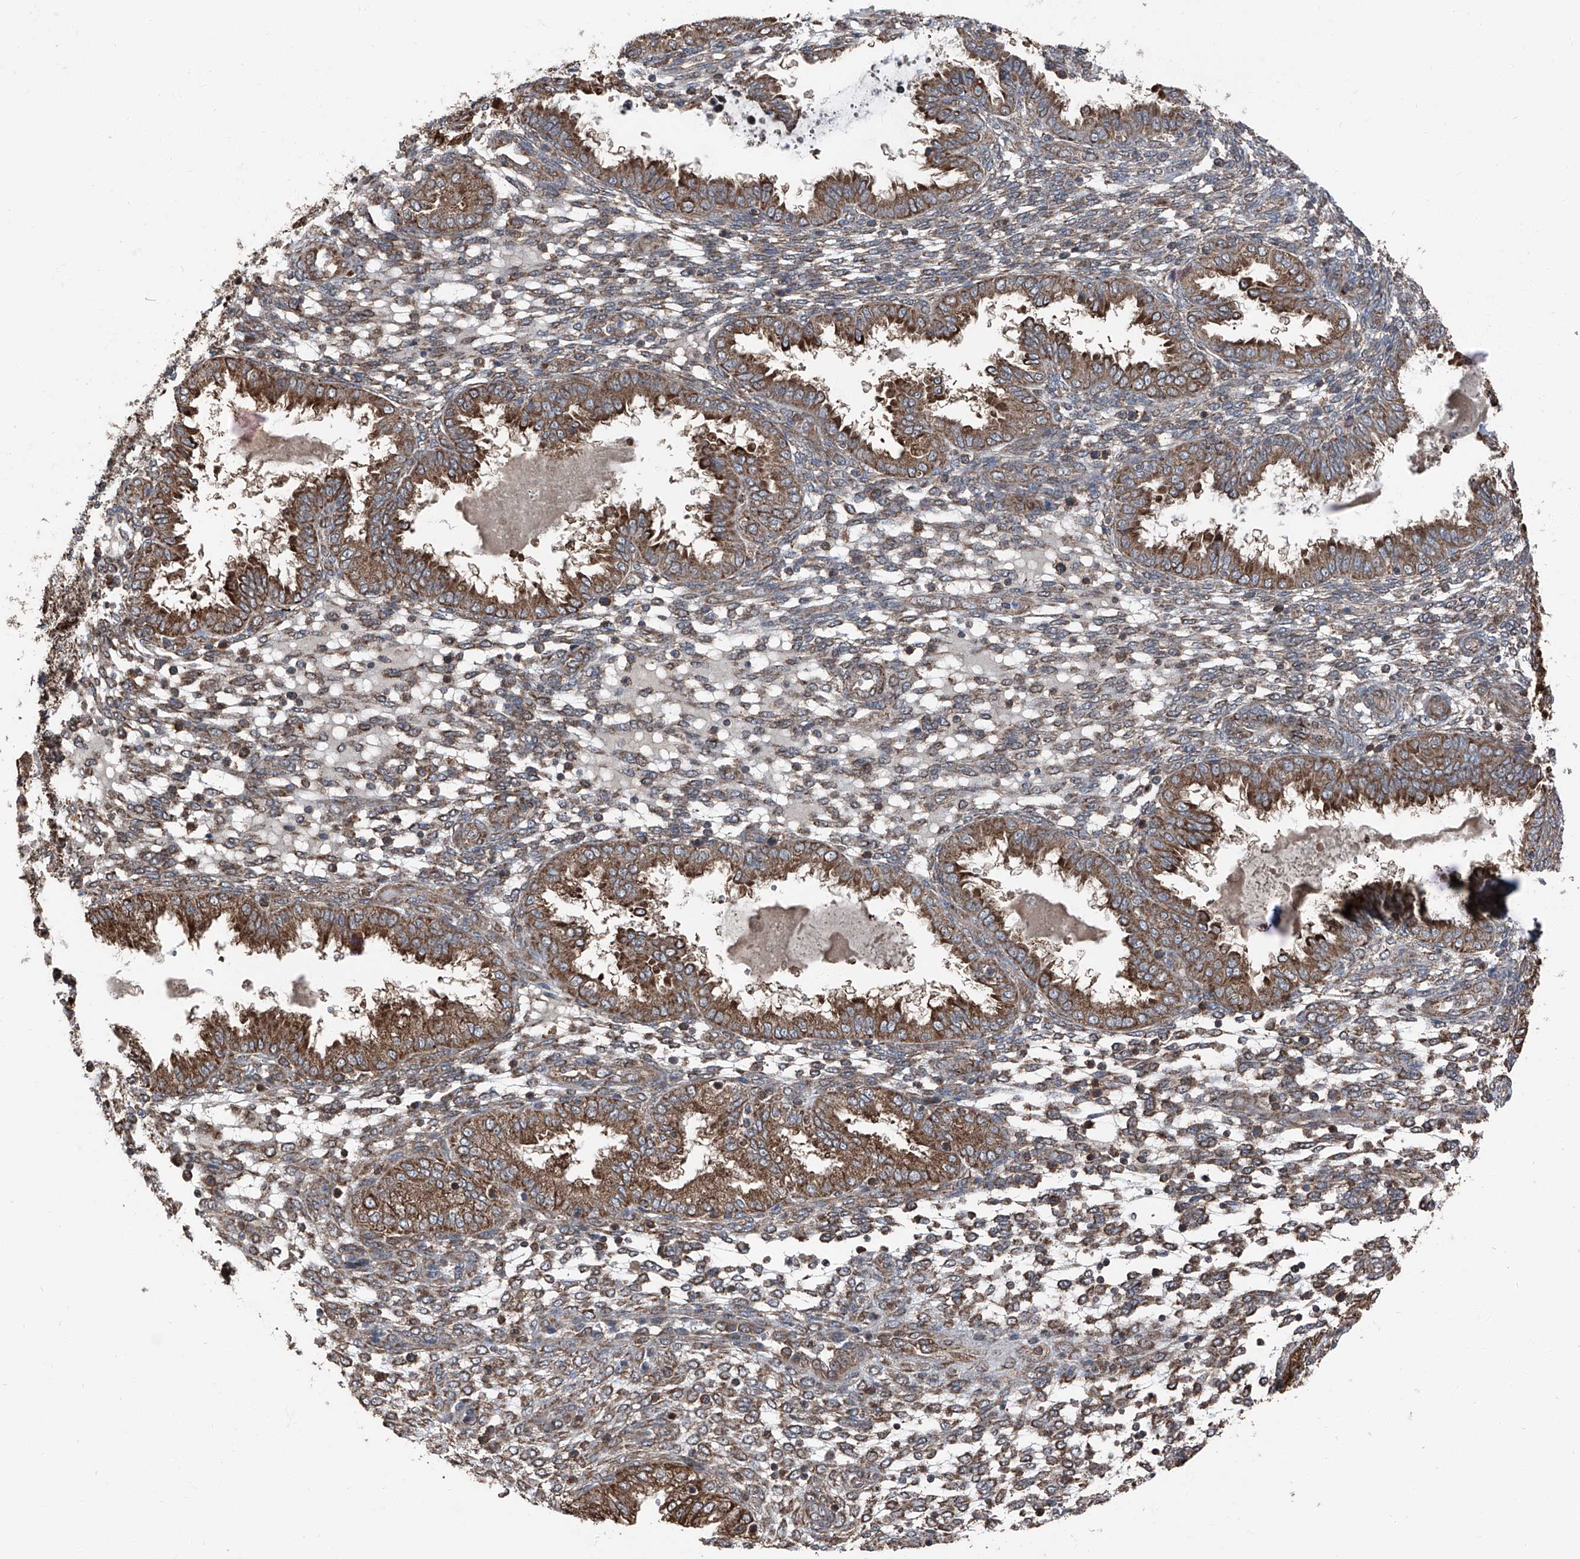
{"staining": {"intensity": "weak", "quantity": "<25%", "location": "cytoplasmic/membranous"}, "tissue": "endometrium", "cell_type": "Cells in endometrial stroma", "image_type": "normal", "snomed": [{"axis": "morphology", "description": "Normal tissue, NOS"}, {"axis": "topography", "description": "Endometrium"}], "caption": "DAB immunohistochemical staining of unremarkable endometrium demonstrates no significant expression in cells in endometrial stroma. (Stains: DAB (3,3'-diaminobenzidine) IHC with hematoxylin counter stain, Microscopy: brightfield microscopy at high magnification).", "gene": "LIMK1", "patient": {"sex": "female", "age": 33}}